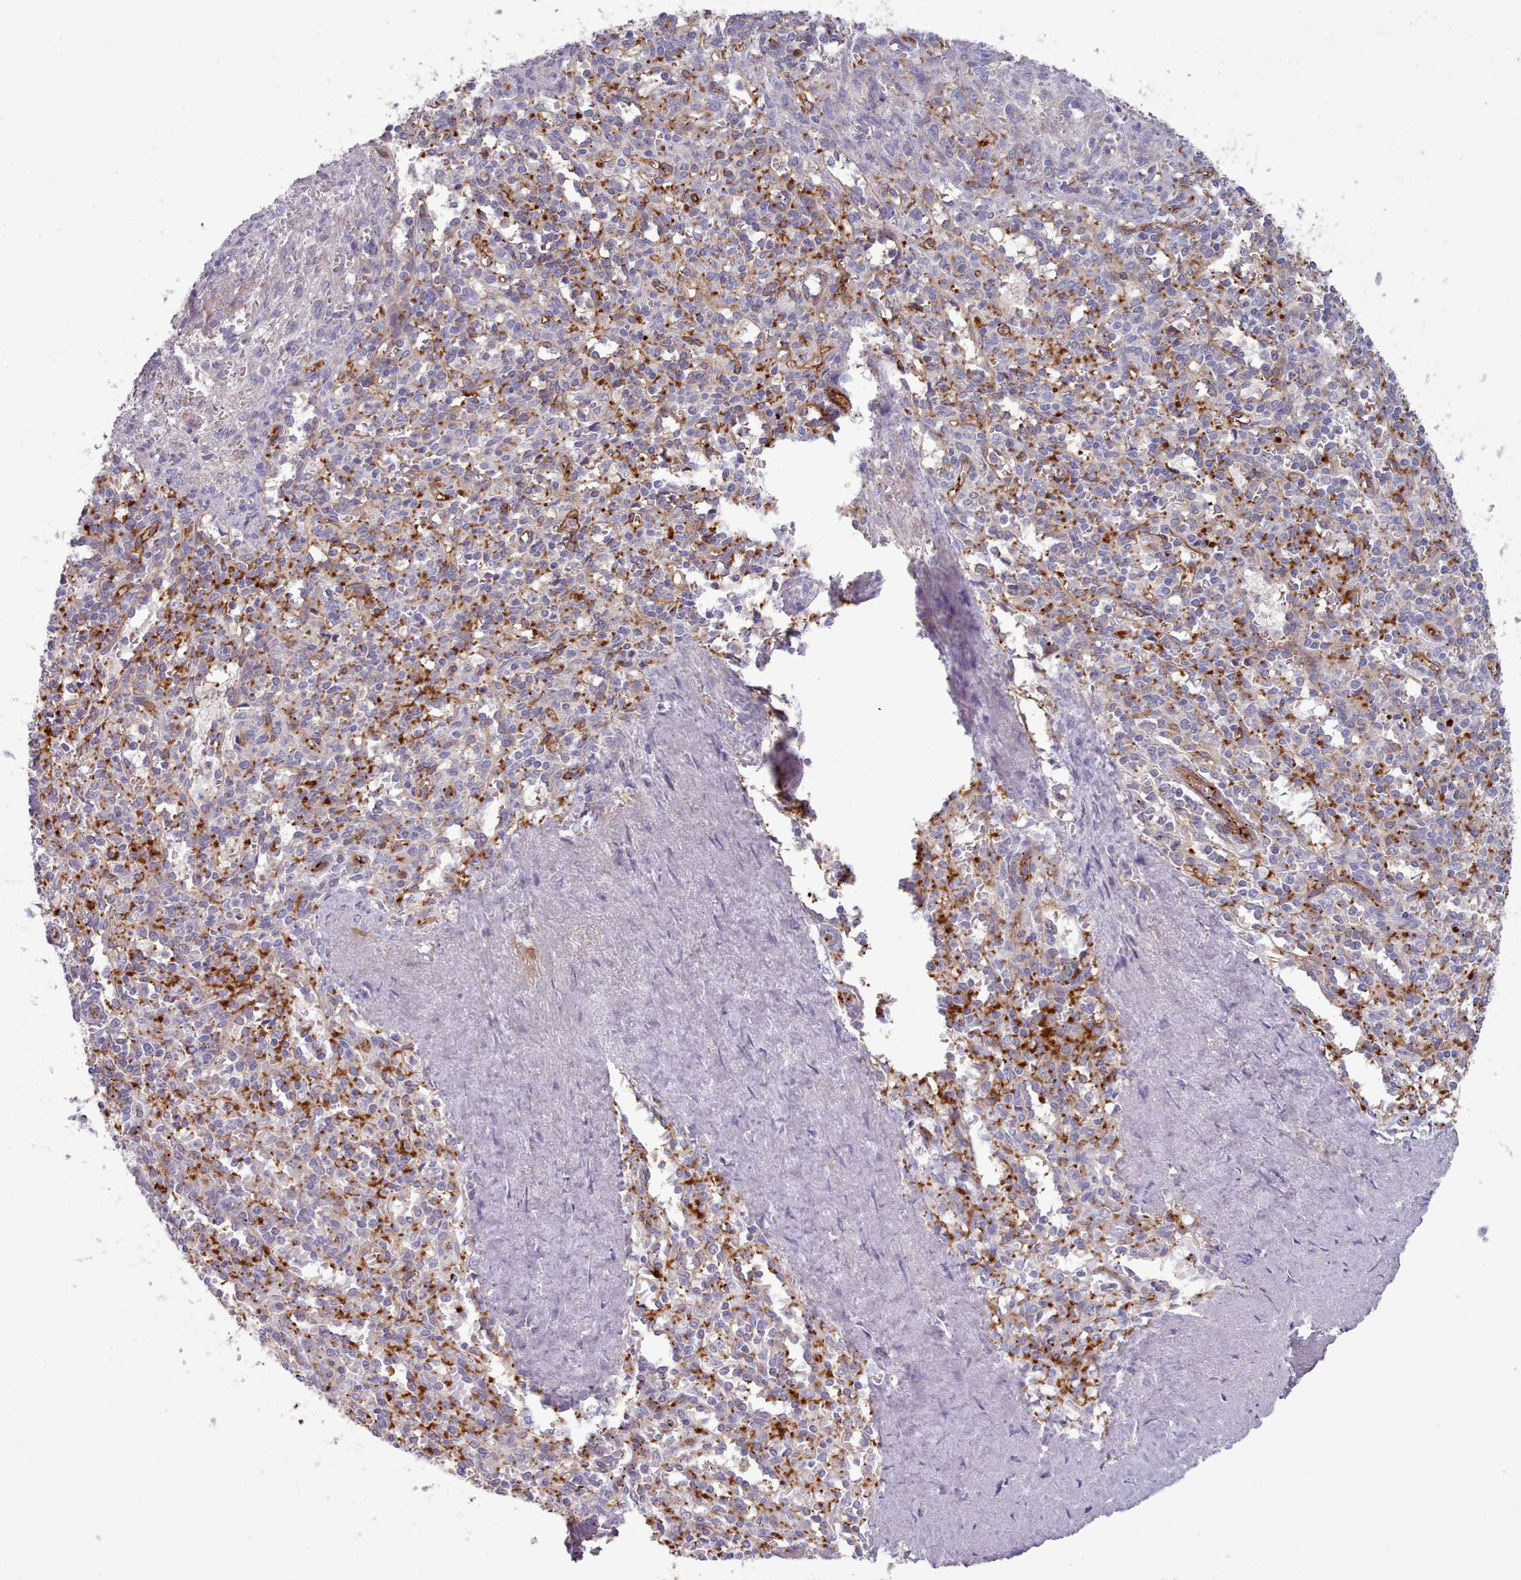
{"staining": {"intensity": "strong", "quantity": "25%-75%", "location": "cytoplasmic/membranous"}, "tissue": "spleen", "cell_type": "Cells in red pulp", "image_type": "normal", "snomed": [{"axis": "morphology", "description": "Normal tissue, NOS"}, {"axis": "topography", "description": "Spleen"}], "caption": "IHC image of normal spleen: human spleen stained using immunohistochemistry displays high levels of strong protein expression localized specifically in the cytoplasmic/membranous of cells in red pulp, appearing as a cytoplasmic/membranous brown color.", "gene": "CD300LF", "patient": {"sex": "female", "age": 70}}